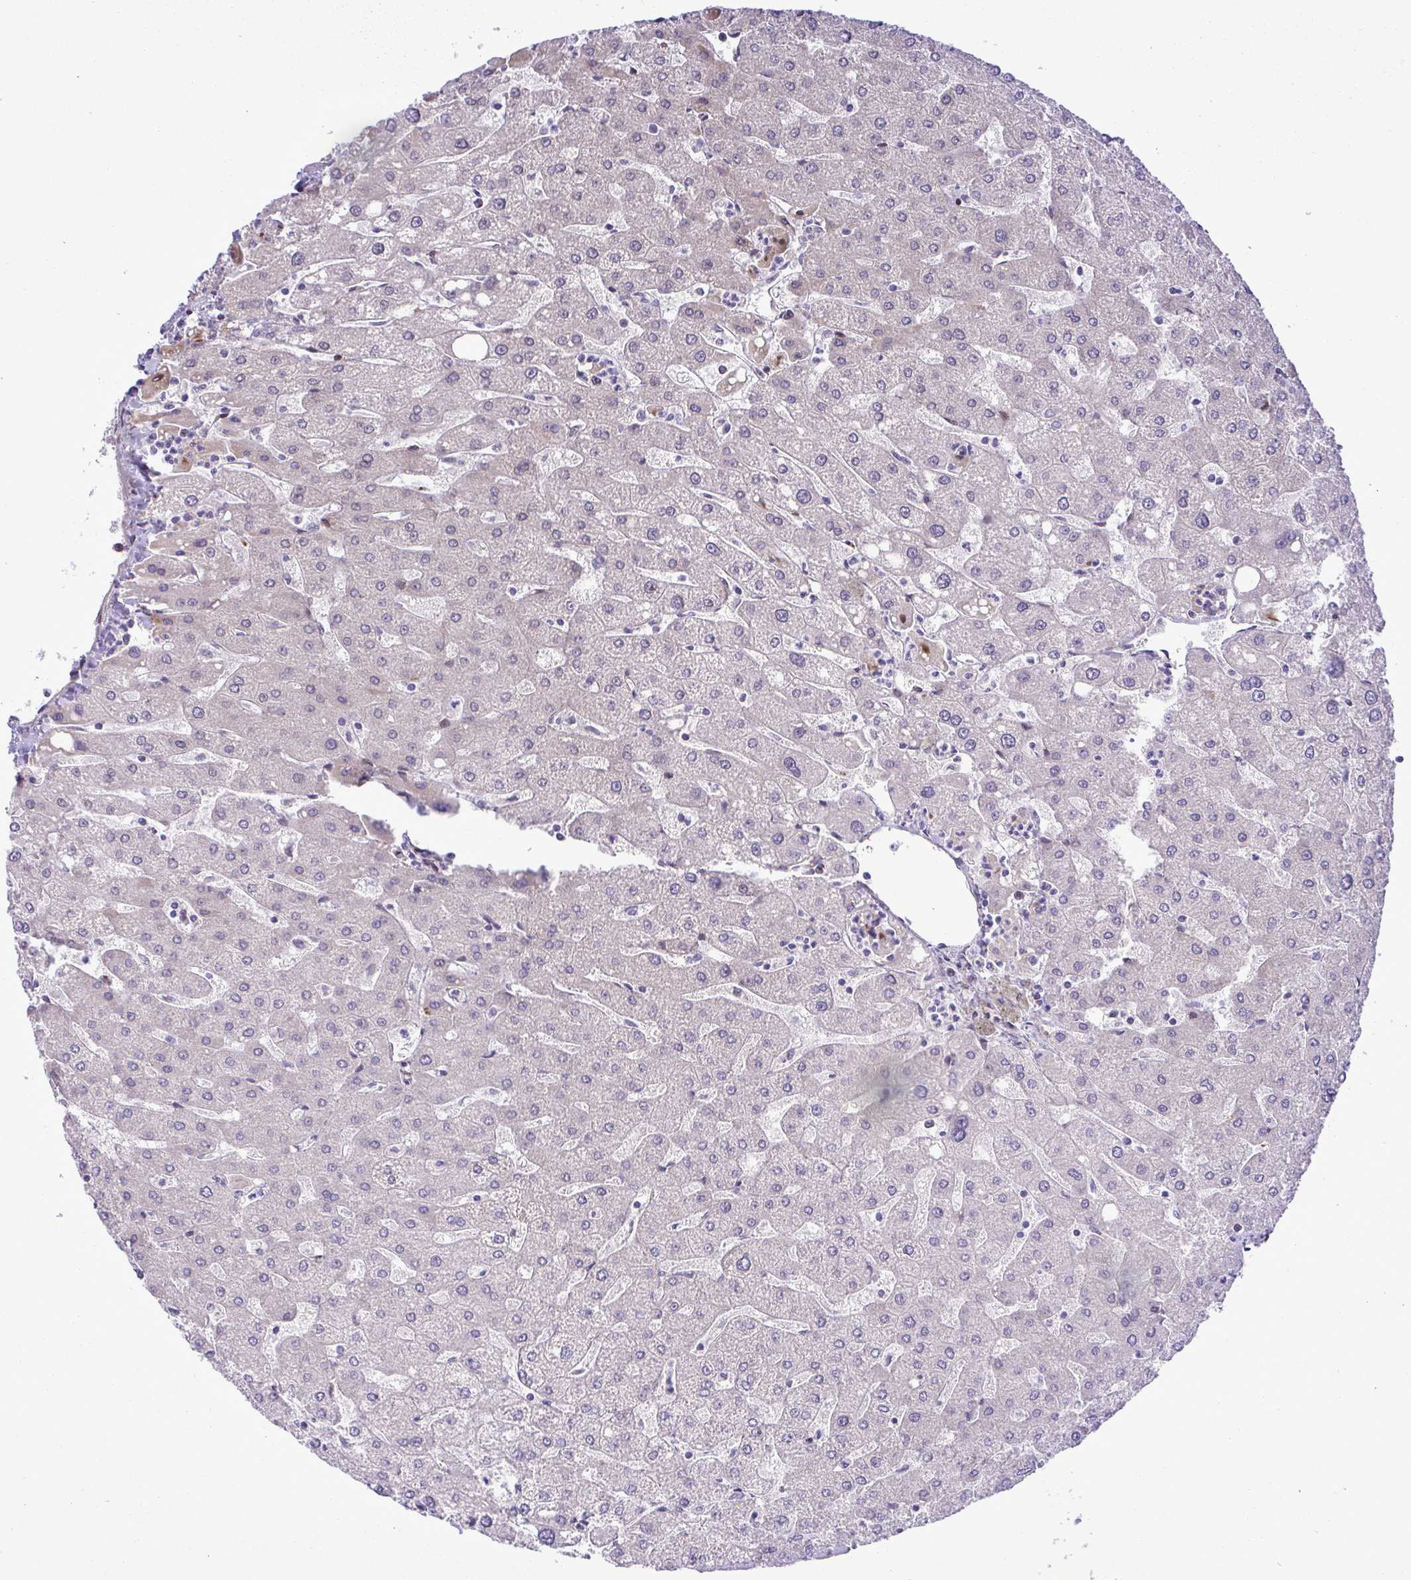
{"staining": {"intensity": "negative", "quantity": "none", "location": "none"}, "tissue": "liver", "cell_type": "Cholangiocytes", "image_type": "normal", "snomed": [{"axis": "morphology", "description": "Normal tissue, NOS"}, {"axis": "topography", "description": "Liver"}], "caption": "Liver was stained to show a protein in brown. There is no significant staining in cholangiocytes. (Immunohistochemistry (ihc), brightfield microscopy, high magnification).", "gene": "CASTOR2", "patient": {"sex": "male", "age": 67}}